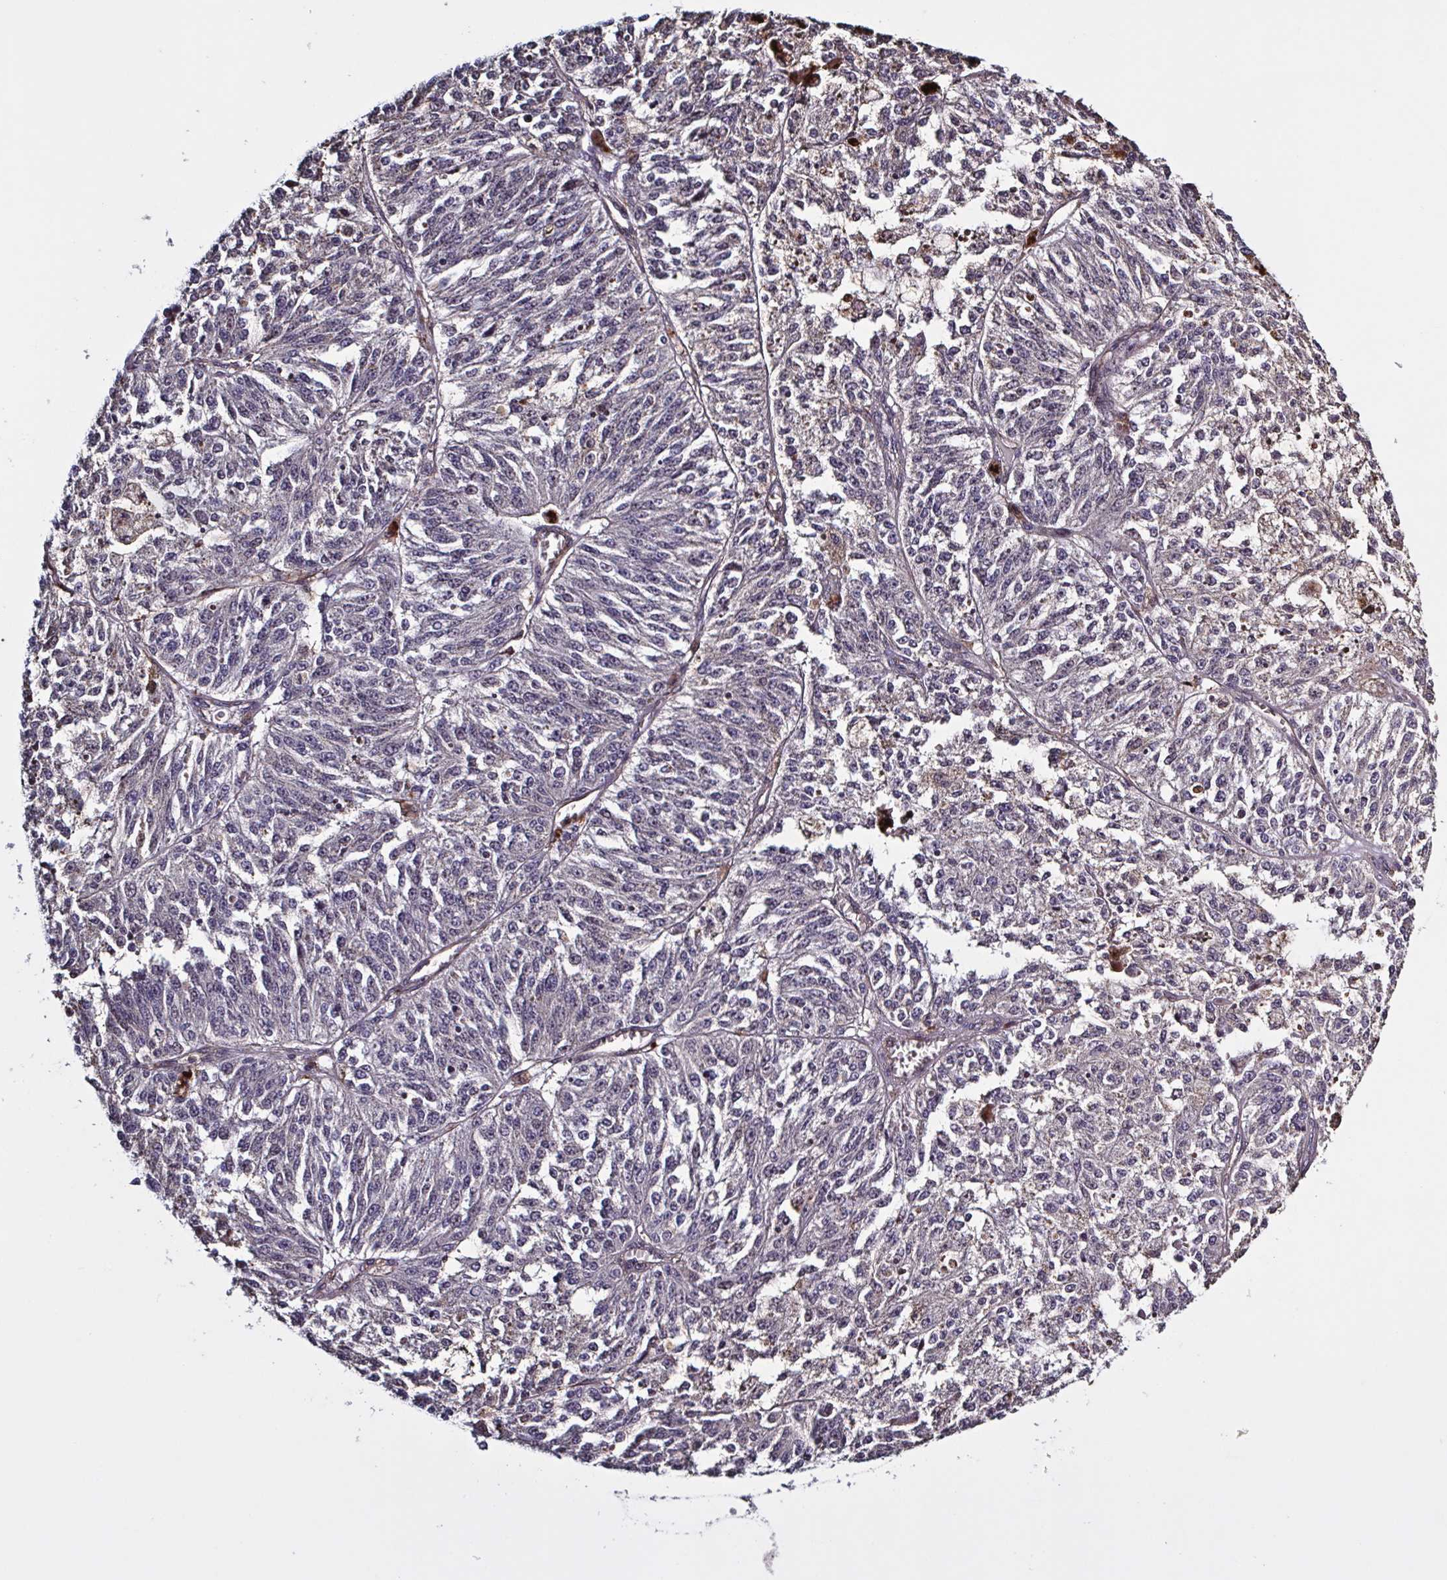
{"staining": {"intensity": "negative", "quantity": "none", "location": "none"}, "tissue": "melanoma", "cell_type": "Tumor cells", "image_type": "cancer", "snomed": [{"axis": "morphology", "description": "Malignant melanoma, Metastatic site"}, {"axis": "topography", "description": "Lymph node"}], "caption": "There is no significant staining in tumor cells of malignant melanoma (metastatic site).", "gene": "ZNF200", "patient": {"sex": "female", "age": 64}}